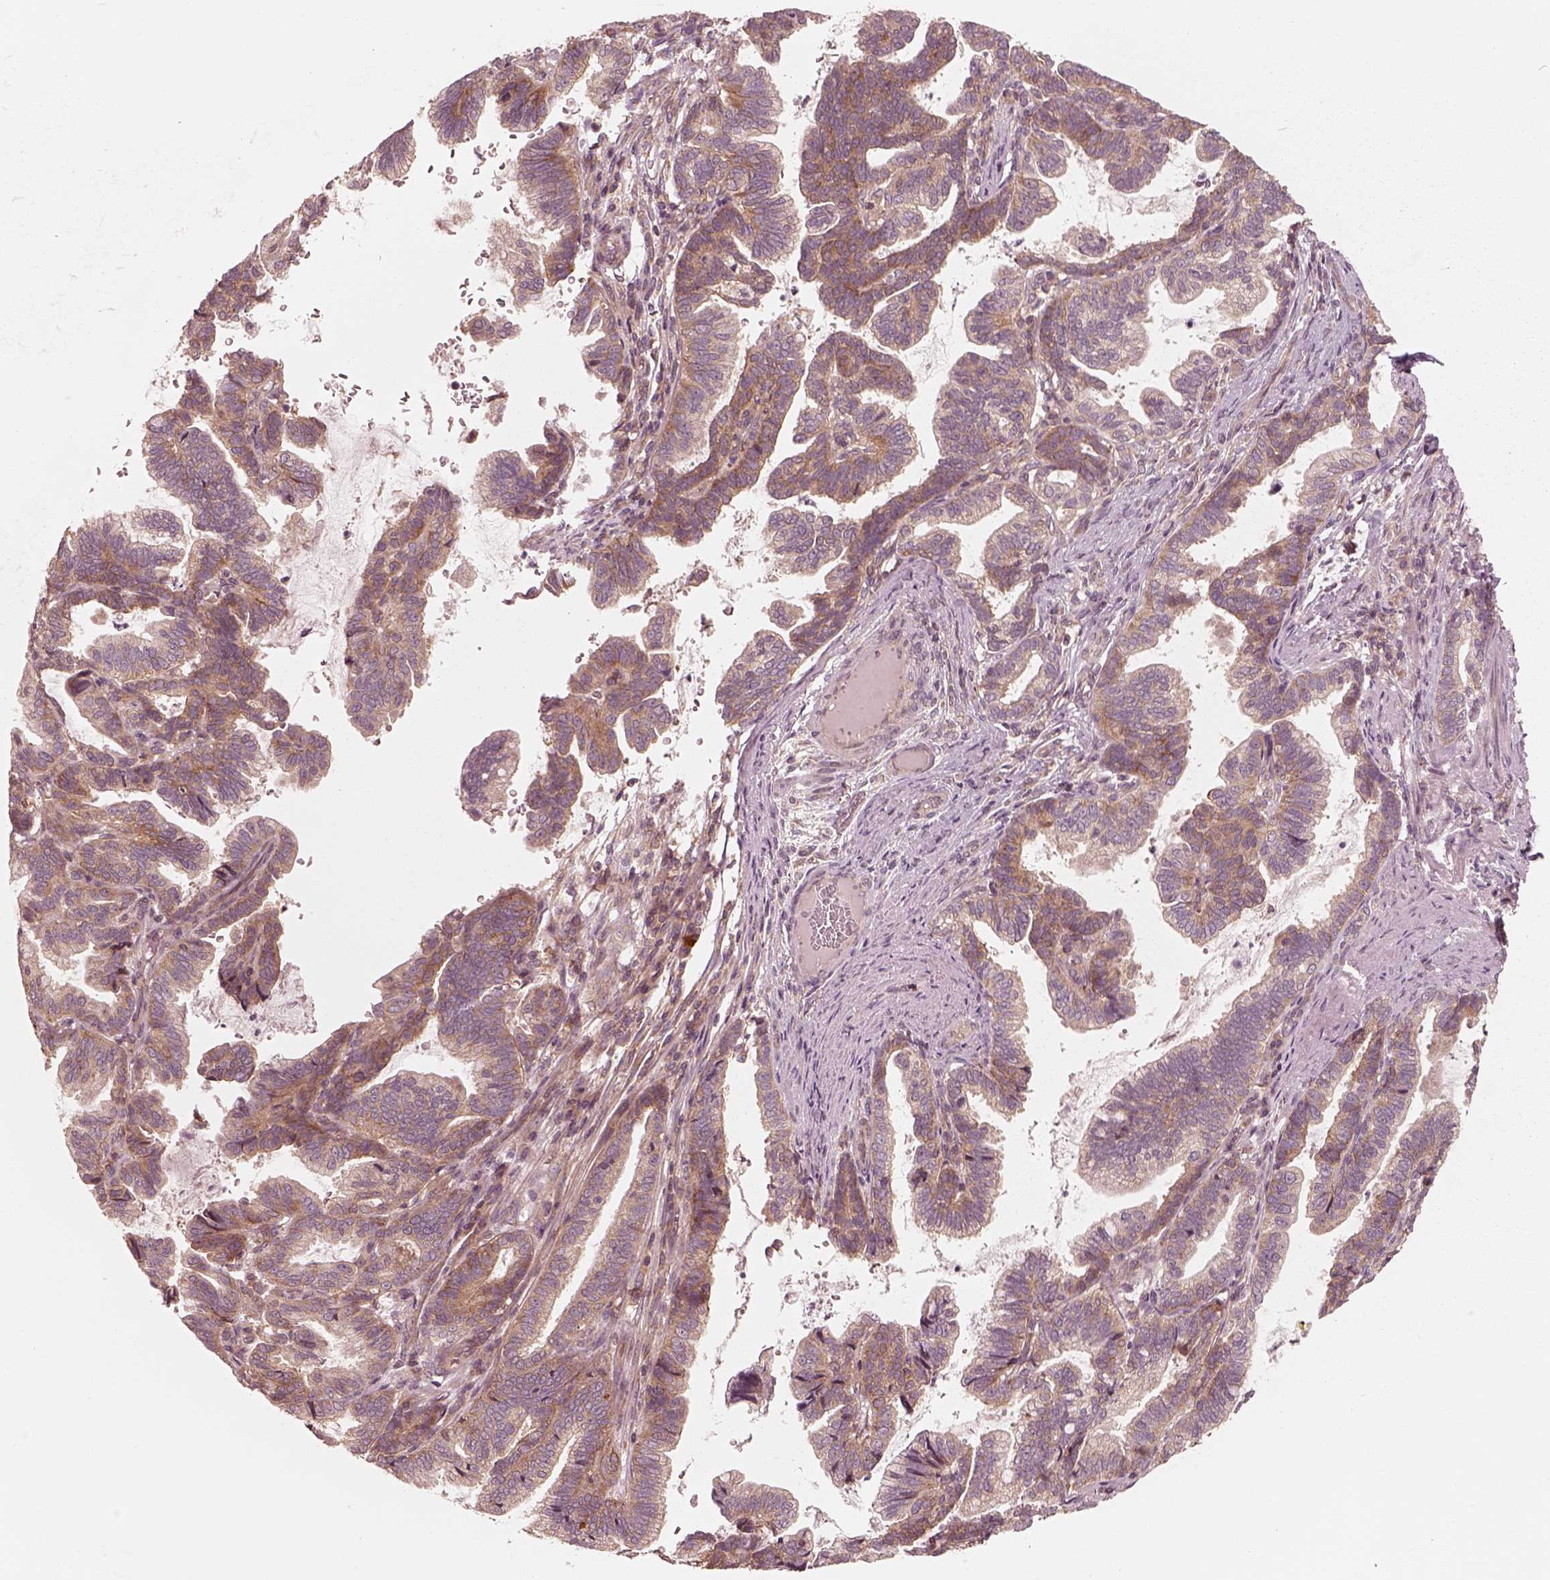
{"staining": {"intensity": "moderate", "quantity": ">75%", "location": "cytoplasmic/membranous"}, "tissue": "stomach cancer", "cell_type": "Tumor cells", "image_type": "cancer", "snomed": [{"axis": "morphology", "description": "Adenocarcinoma, NOS"}, {"axis": "topography", "description": "Stomach"}], "caption": "Protein analysis of stomach cancer tissue reveals moderate cytoplasmic/membranous staining in about >75% of tumor cells.", "gene": "CNOT2", "patient": {"sex": "male", "age": 83}}